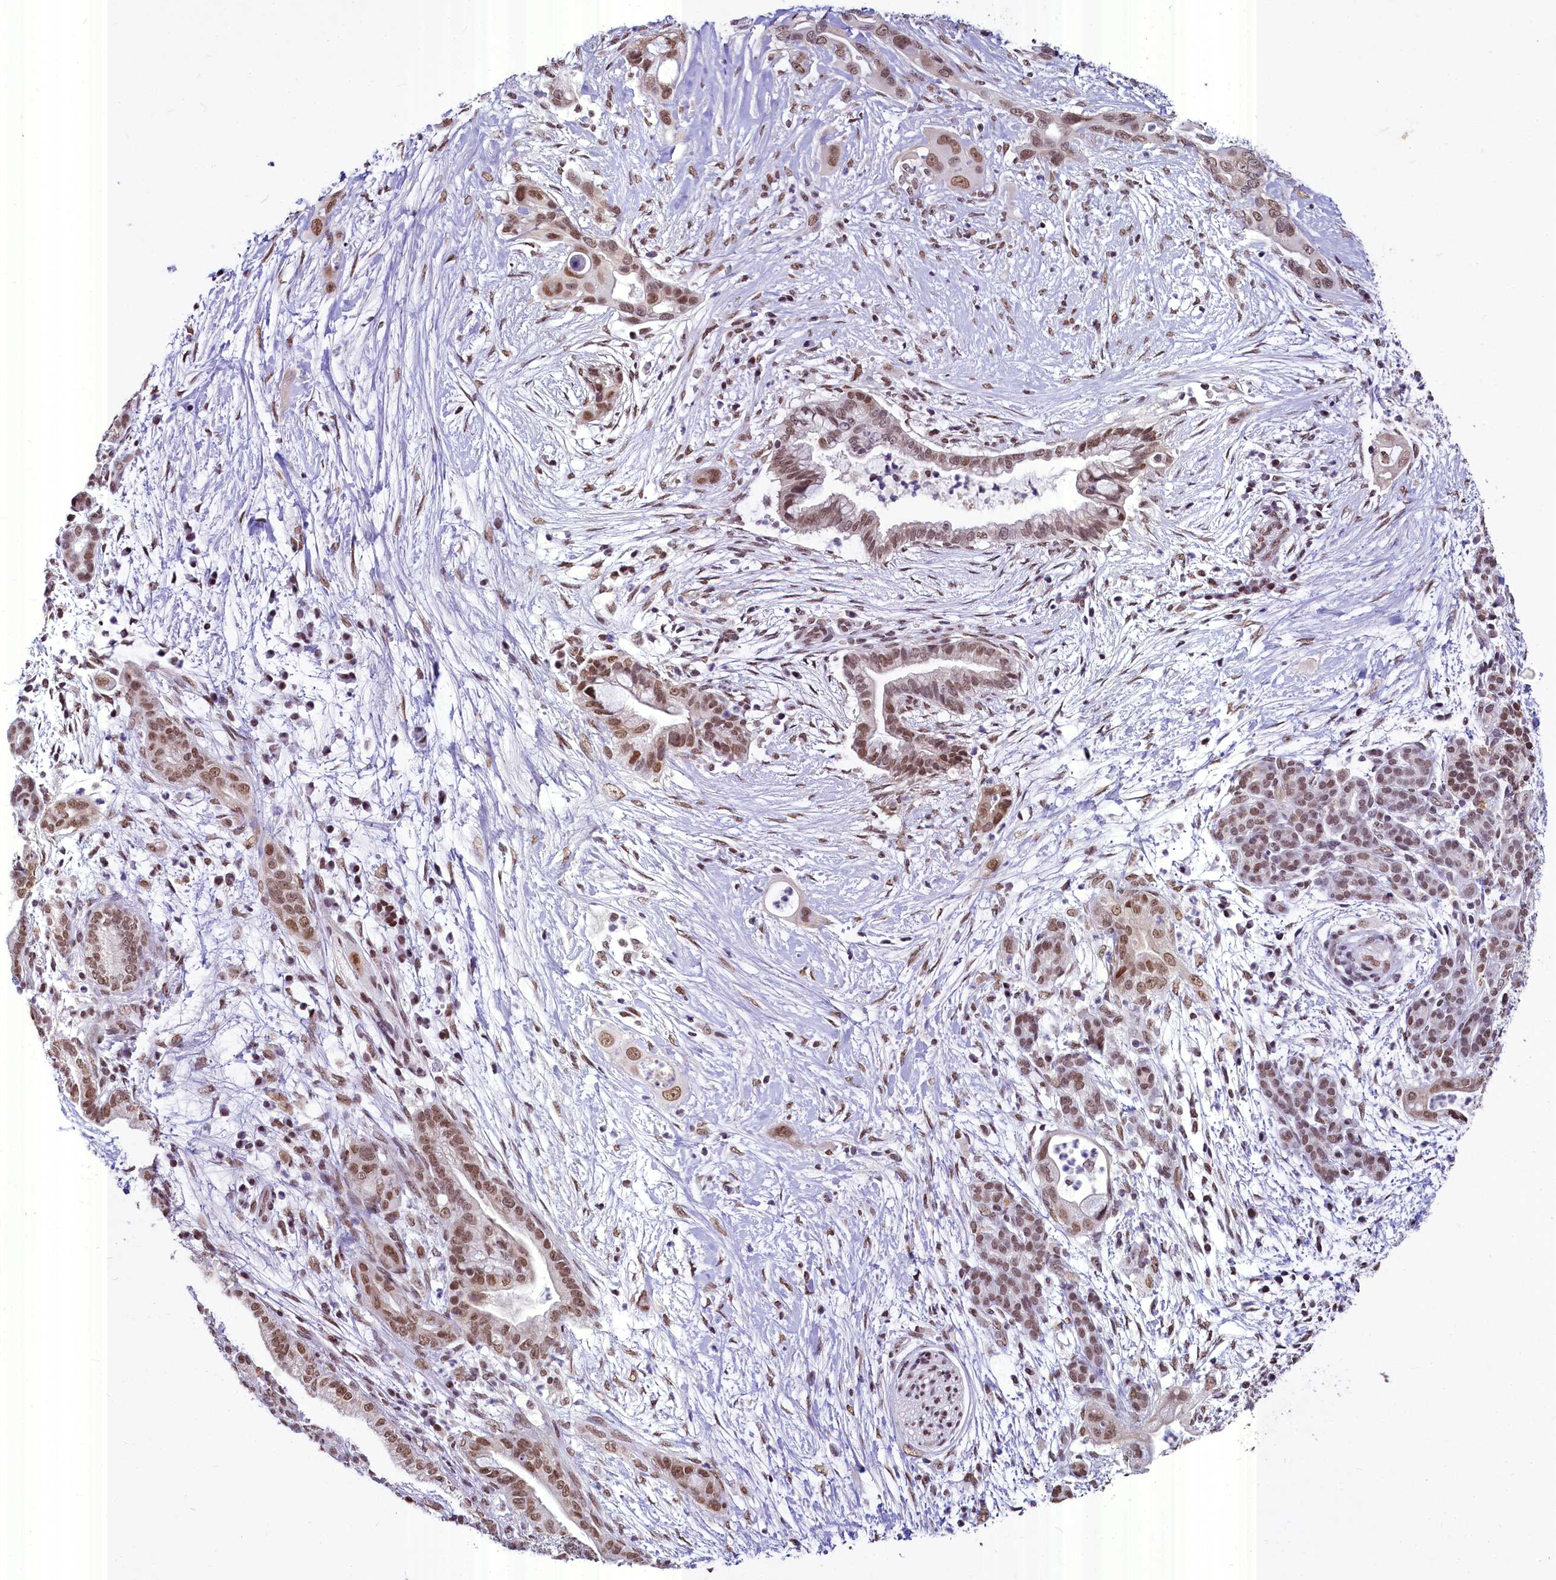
{"staining": {"intensity": "moderate", "quantity": ">75%", "location": "cytoplasmic/membranous,nuclear"}, "tissue": "pancreatic cancer", "cell_type": "Tumor cells", "image_type": "cancer", "snomed": [{"axis": "morphology", "description": "Adenocarcinoma, NOS"}, {"axis": "topography", "description": "Pancreas"}], "caption": "Human pancreatic cancer (adenocarcinoma) stained with a protein marker shows moderate staining in tumor cells.", "gene": "PARPBP", "patient": {"sex": "male", "age": 59}}